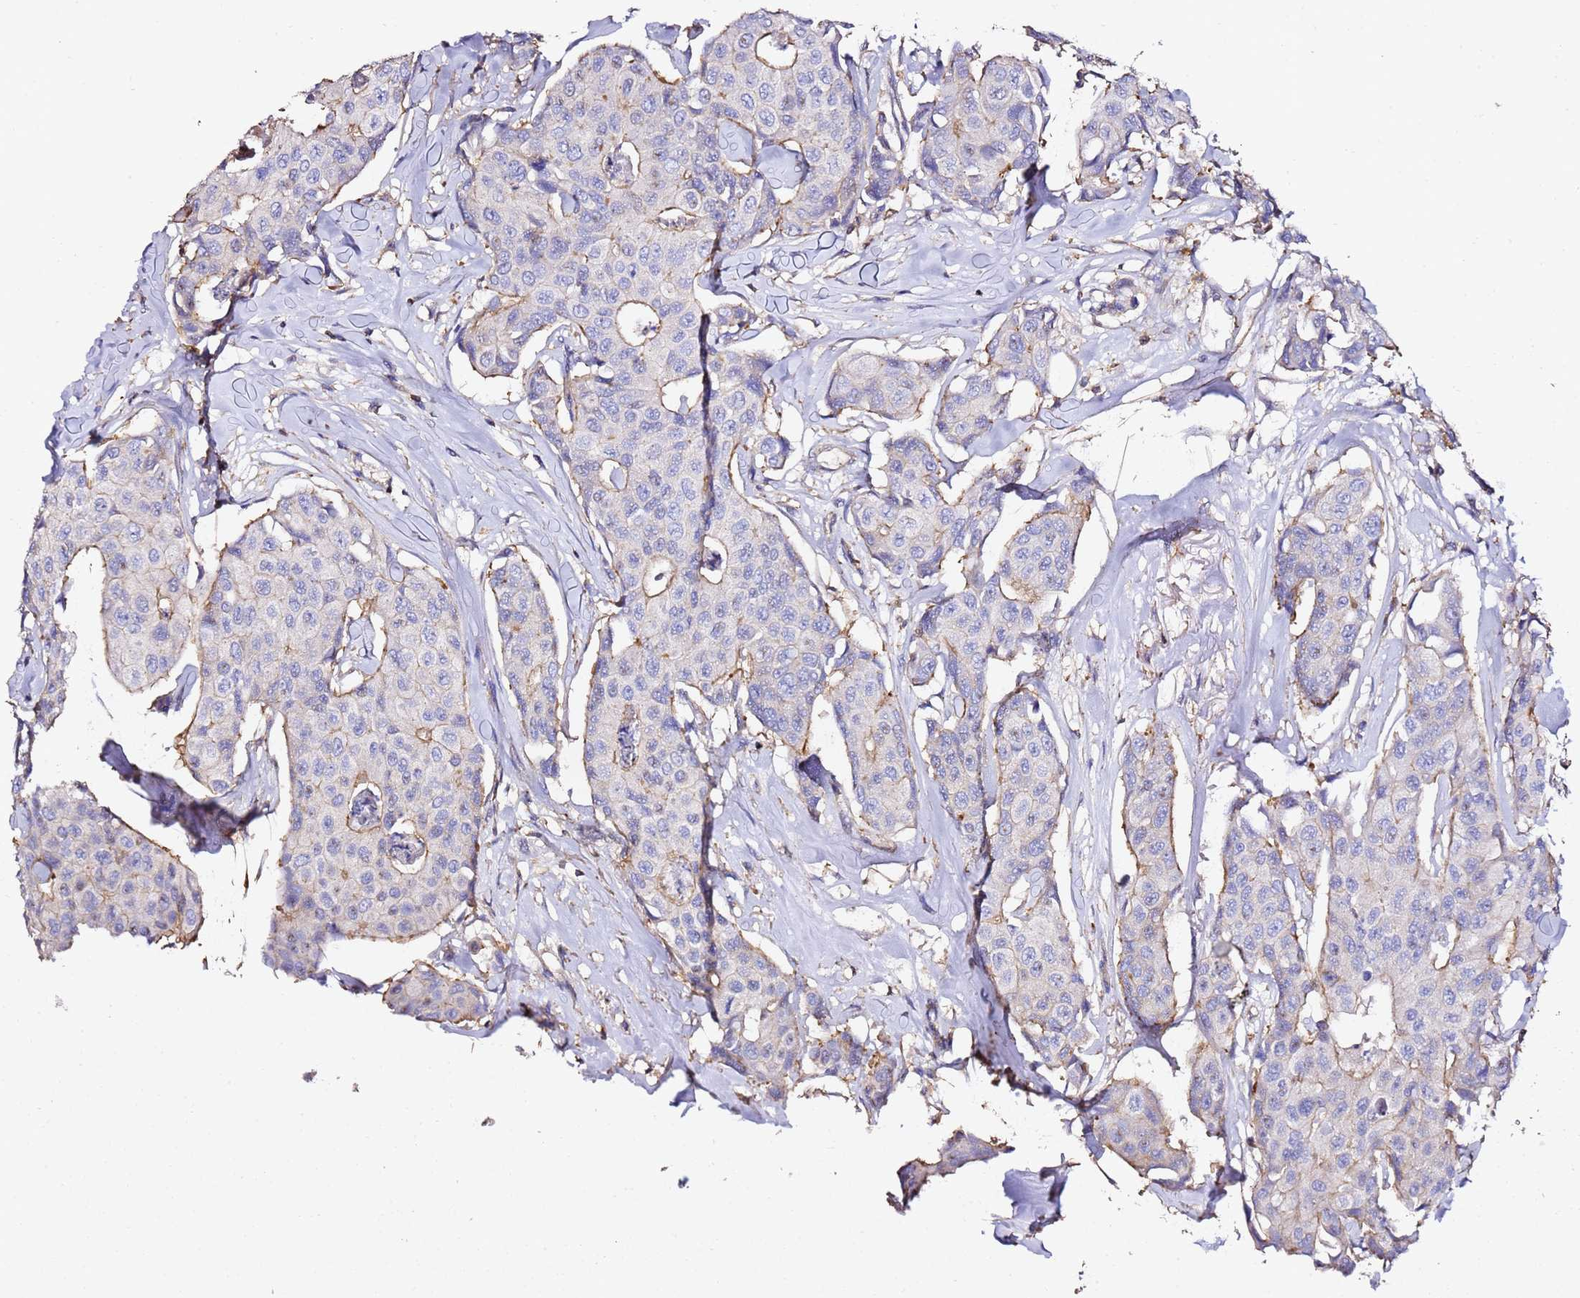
{"staining": {"intensity": "moderate", "quantity": "<25%", "location": "cytoplasmic/membranous"}, "tissue": "breast cancer", "cell_type": "Tumor cells", "image_type": "cancer", "snomed": [{"axis": "morphology", "description": "Duct carcinoma"}, {"axis": "topography", "description": "Breast"}], "caption": "Breast invasive ductal carcinoma stained for a protein demonstrates moderate cytoplasmic/membranous positivity in tumor cells.", "gene": "ZFP36L2", "patient": {"sex": "female", "age": 80}}